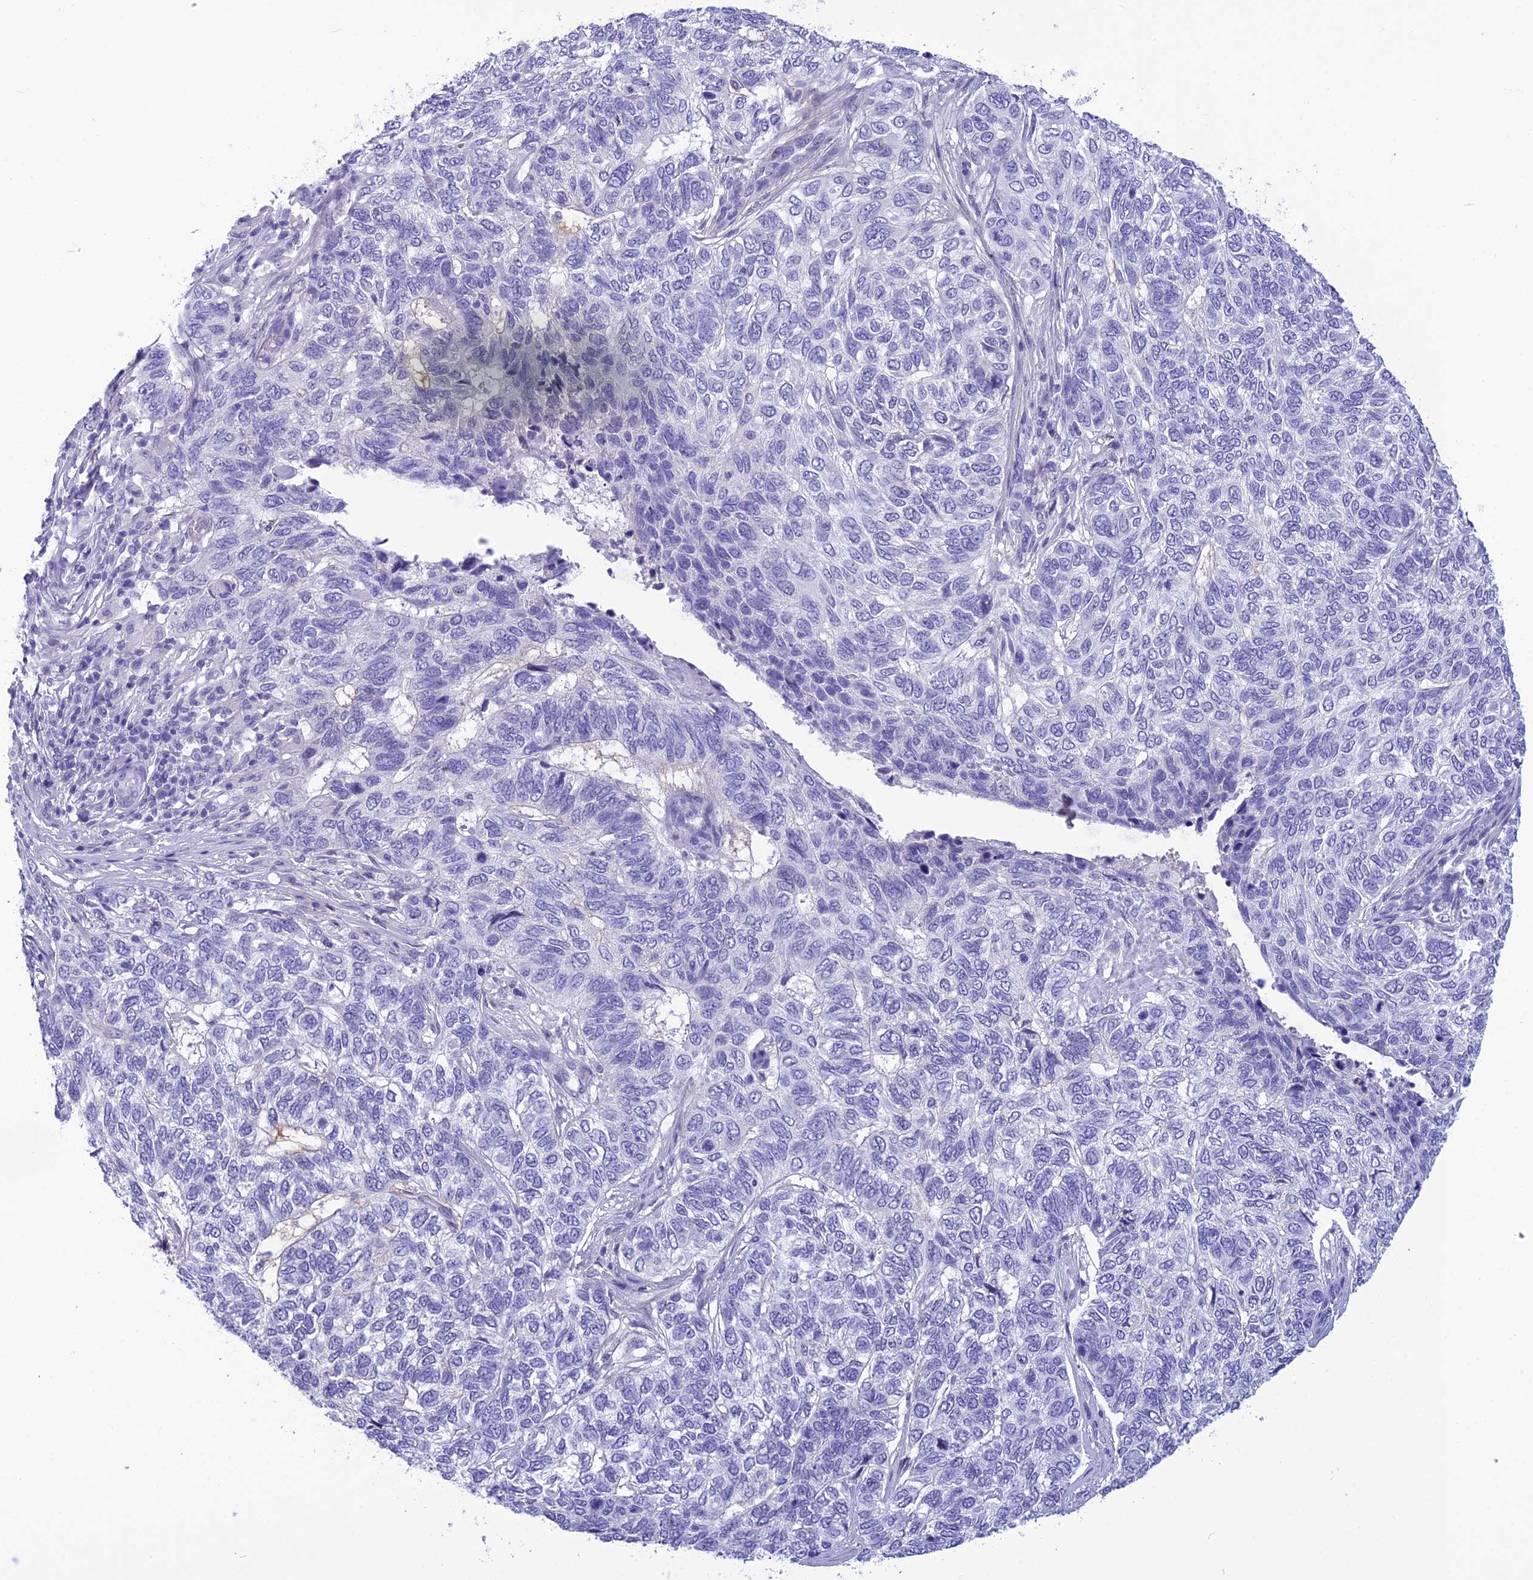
{"staining": {"intensity": "negative", "quantity": "none", "location": "none"}, "tissue": "skin cancer", "cell_type": "Tumor cells", "image_type": "cancer", "snomed": [{"axis": "morphology", "description": "Basal cell carcinoma"}, {"axis": "topography", "description": "Skin"}], "caption": "A photomicrograph of human skin basal cell carcinoma is negative for staining in tumor cells.", "gene": "BBS2", "patient": {"sex": "female", "age": 65}}